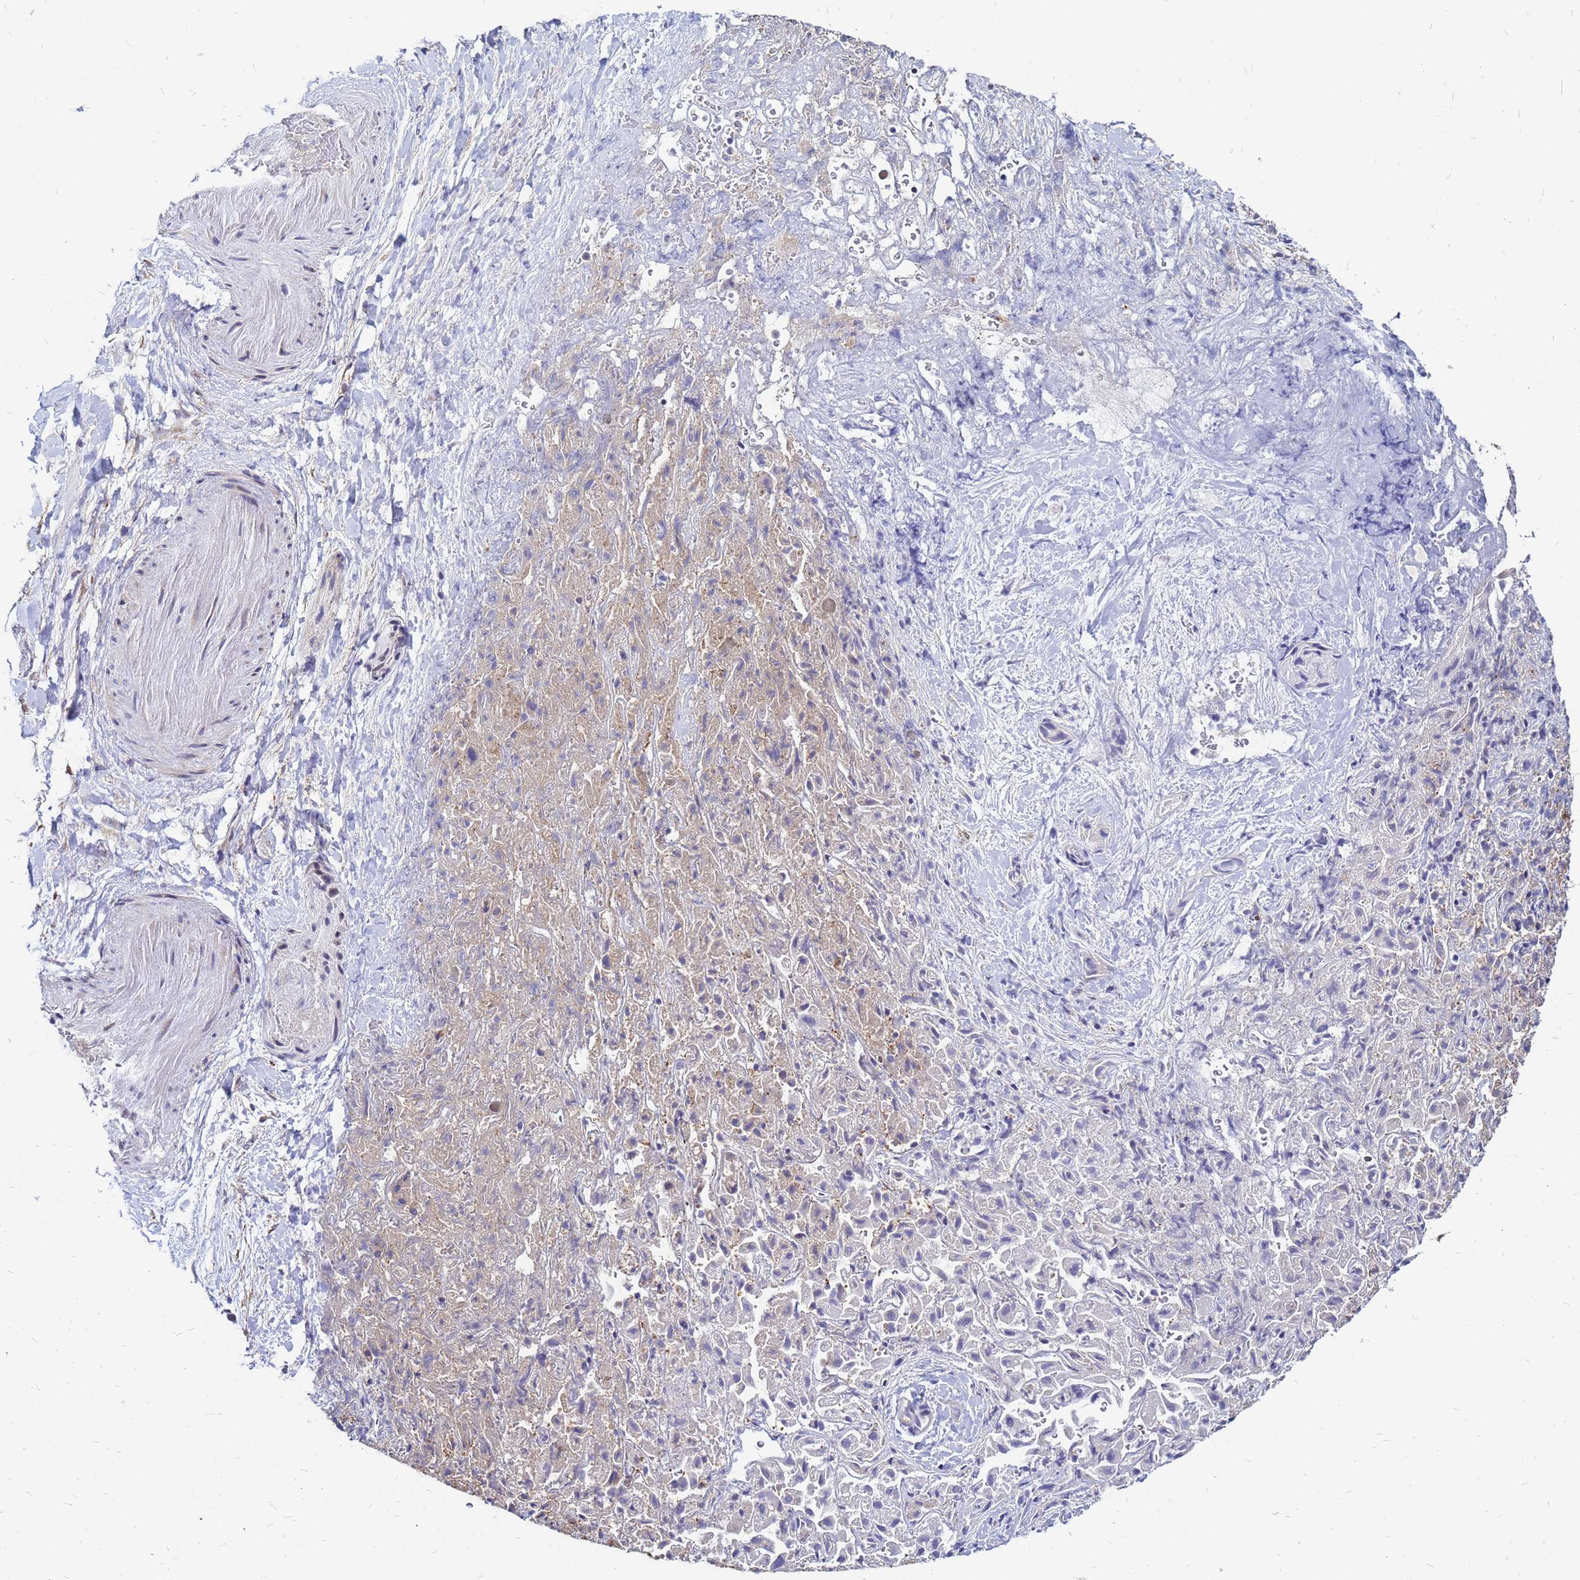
{"staining": {"intensity": "negative", "quantity": "none", "location": "none"}, "tissue": "liver cancer", "cell_type": "Tumor cells", "image_type": "cancer", "snomed": [{"axis": "morphology", "description": "Cholangiocarcinoma"}, {"axis": "topography", "description": "Liver"}], "caption": "Tumor cells show no significant protein expression in liver cancer.", "gene": "MOB2", "patient": {"sex": "female", "age": 52}}